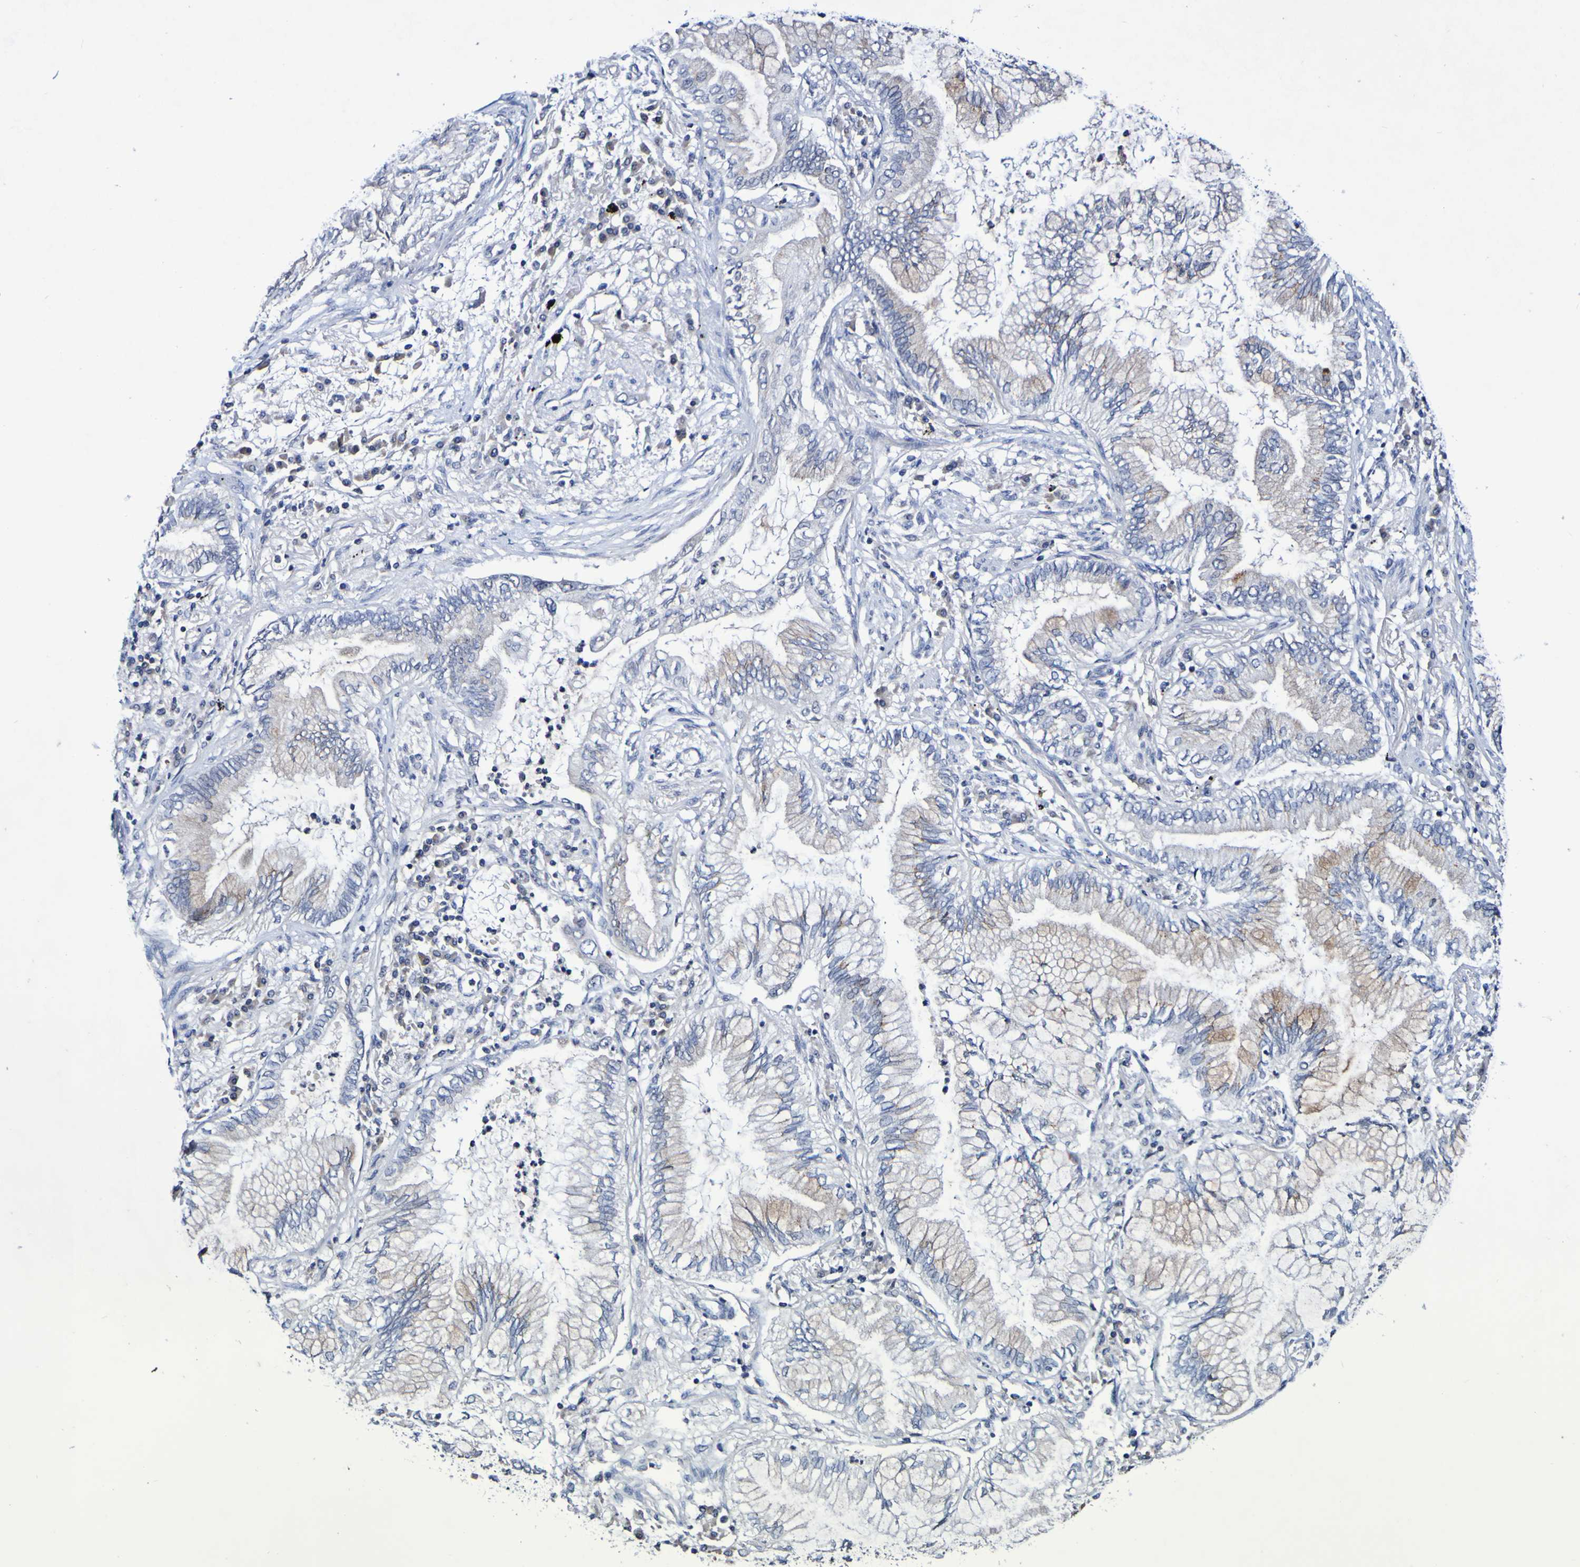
{"staining": {"intensity": "weak", "quantity": "<25%", "location": "cytoplasmic/membranous"}, "tissue": "lung cancer", "cell_type": "Tumor cells", "image_type": "cancer", "snomed": [{"axis": "morphology", "description": "Normal tissue, NOS"}, {"axis": "morphology", "description": "Adenocarcinoma, NOS"}, {"axis": "topography", "description": "Bronchus"}, {"axis": "topography", "description": "Lung"}], "caption": "This is a image of immunohistochemistry (IHC) staining of lung cancer (adenocarcinoma), which shows no positivity in tumor cells. Nuclei are stained in blue.", "gene": "PTP4A2", "patient": {"sex": "female", "age": 70}}